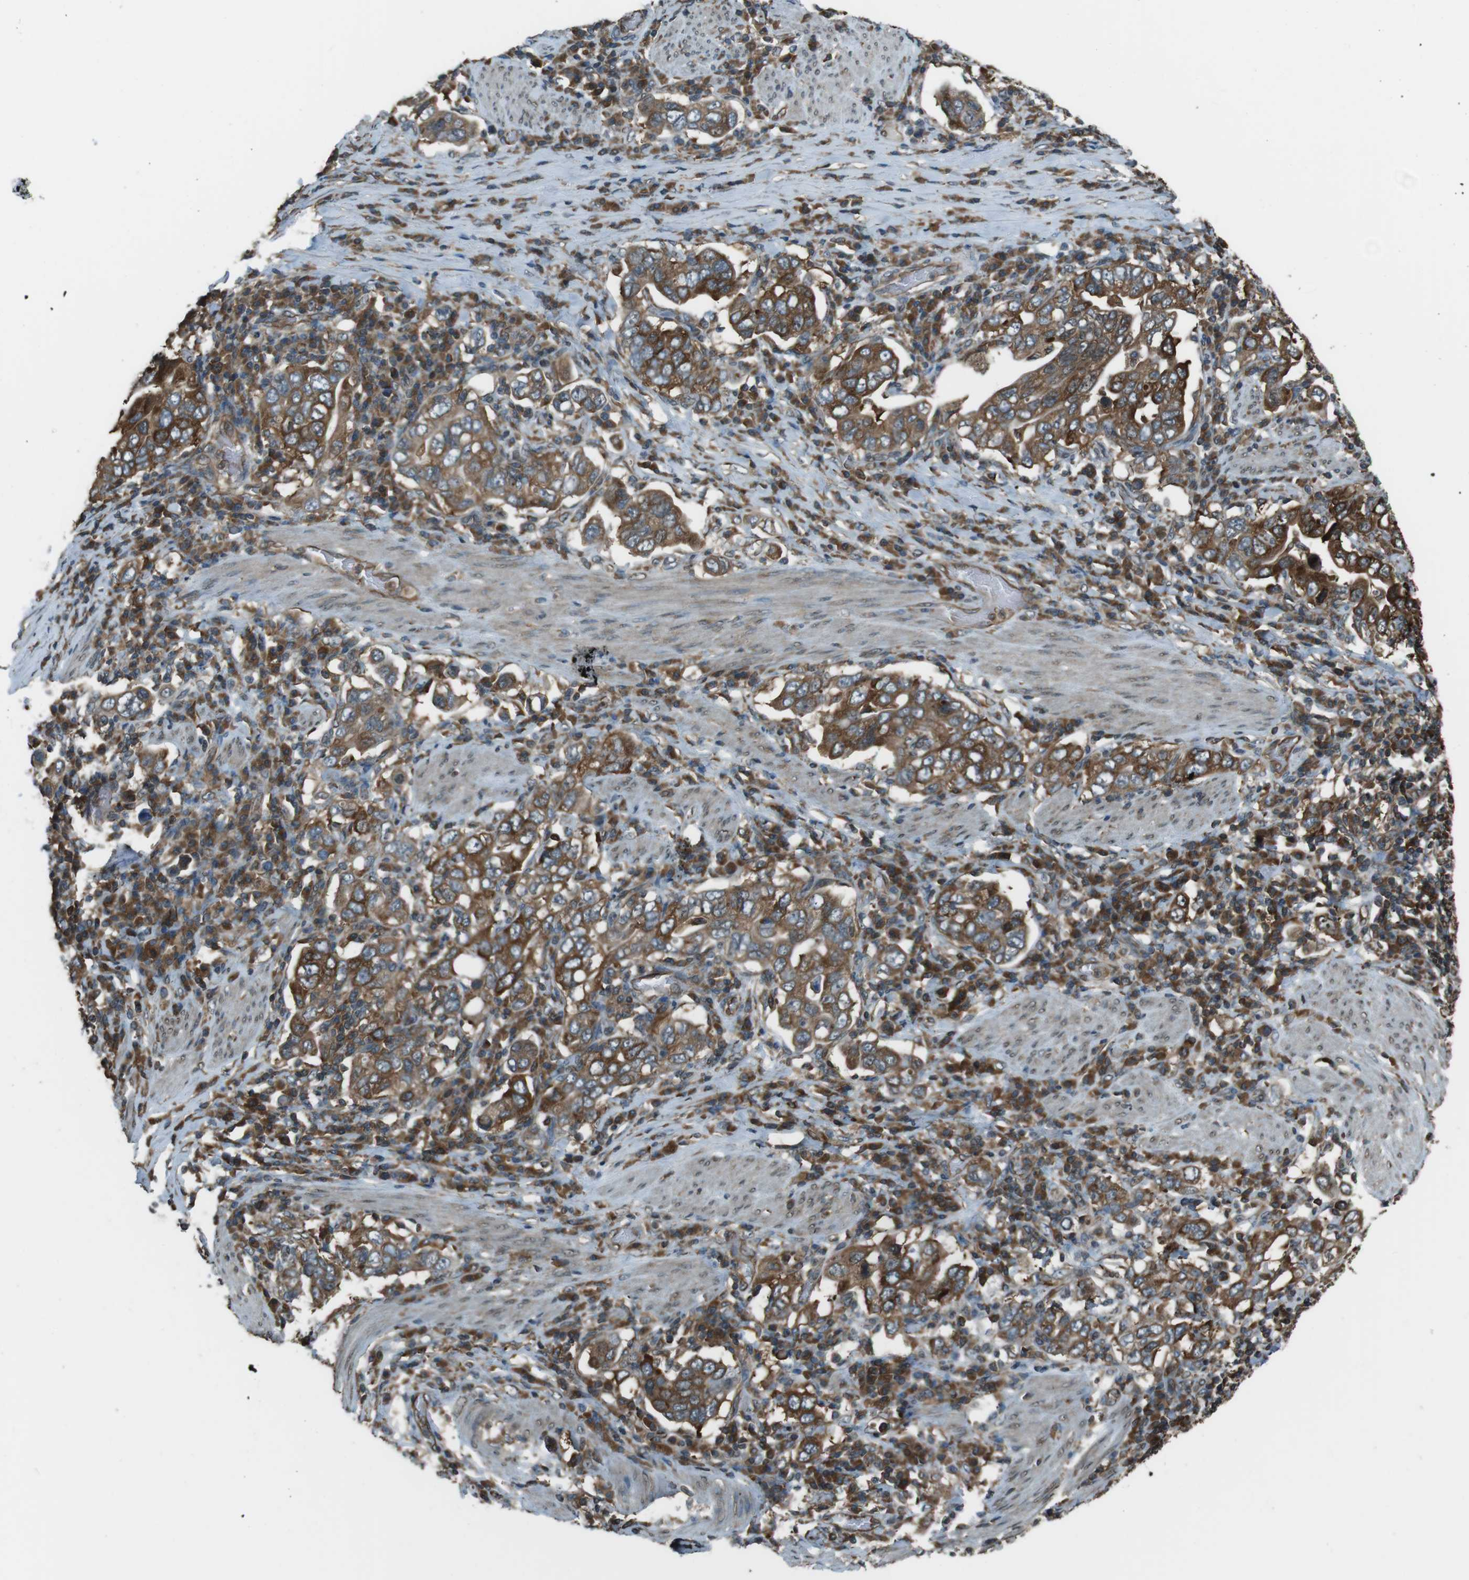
{"staining": {"intensity": "strong", "quantity": "25%-75%", "location": "cytoplasmic/membranous"}, "tissue": "stomach cancer", "cell_type": "Tumor cells", "image_type": "cancer", "snomed": [{"axis": "morphology", "description": "Adenocarcinoma, NOS"}, {"axis": "topography", "description": "Stomach, upper"}], "caption": "IHC of adenocarcinoma (stomach) demonstrates high levels of strong cytoplasmic/membranous positivity in about 25%-75% of tumor cells.", "gene": "PA2G4", "patient": {"sex": "male", "age": 62}}